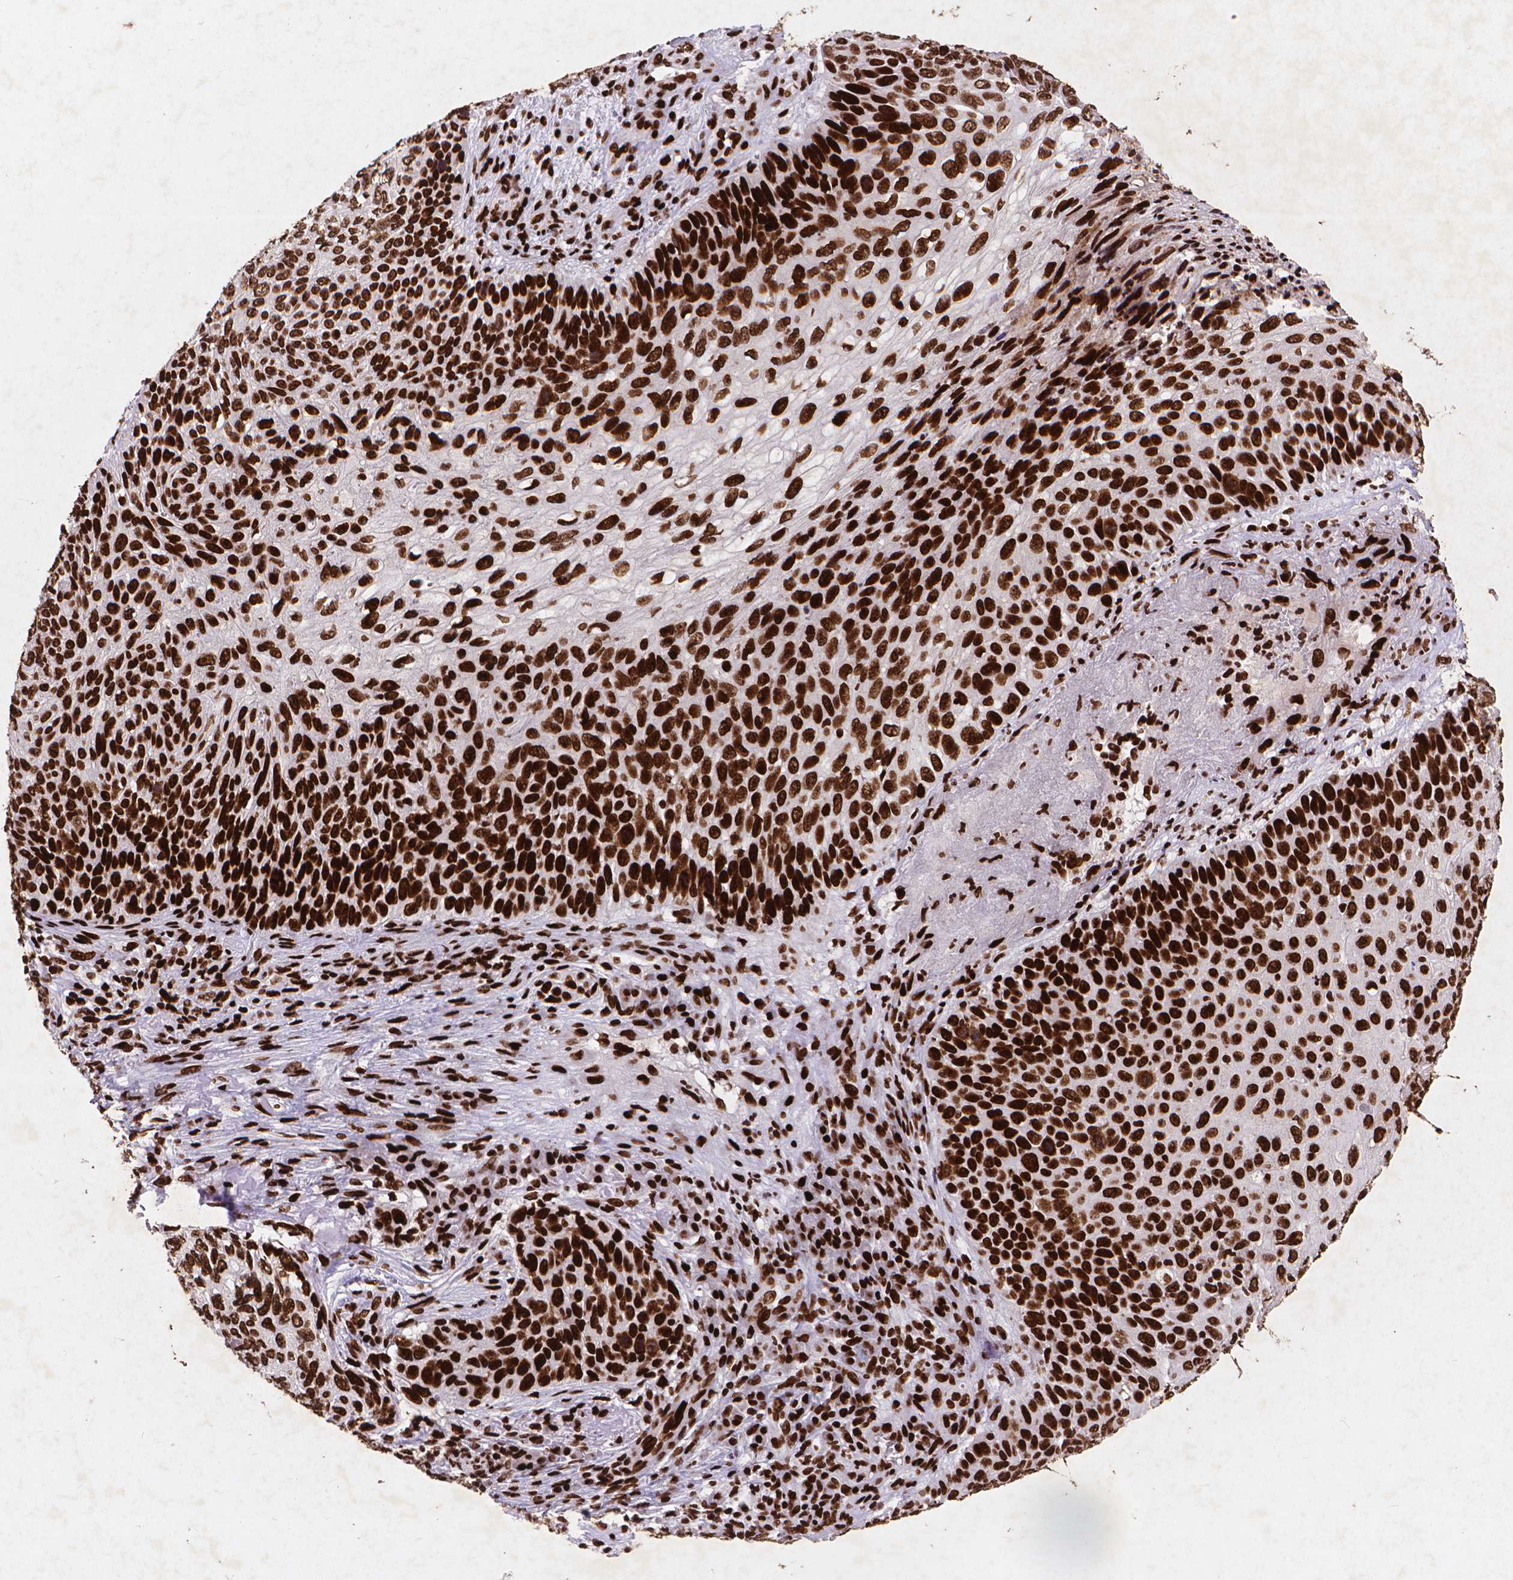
{"staining": {"intensity": "strong", "quantity": ">75%", "location": "nuclear"}, "tissue": "skin cancer", "cell_type": "Tumor cells", "image_type": "cancer", "snomed": [{"axis": "morphology", "description": "Squamous cell carcinoma, NOS"}, {"axis": "topography", "description": "Skin"}], "caption": "Human skin cancer (squamous cell carcinoma) stained for a protein (brown) shows strong nuclear positive positivity in approximately >75% of tumor cells.", "gene": "CITED2", "patient": {"sex": "male", "age": 92}}